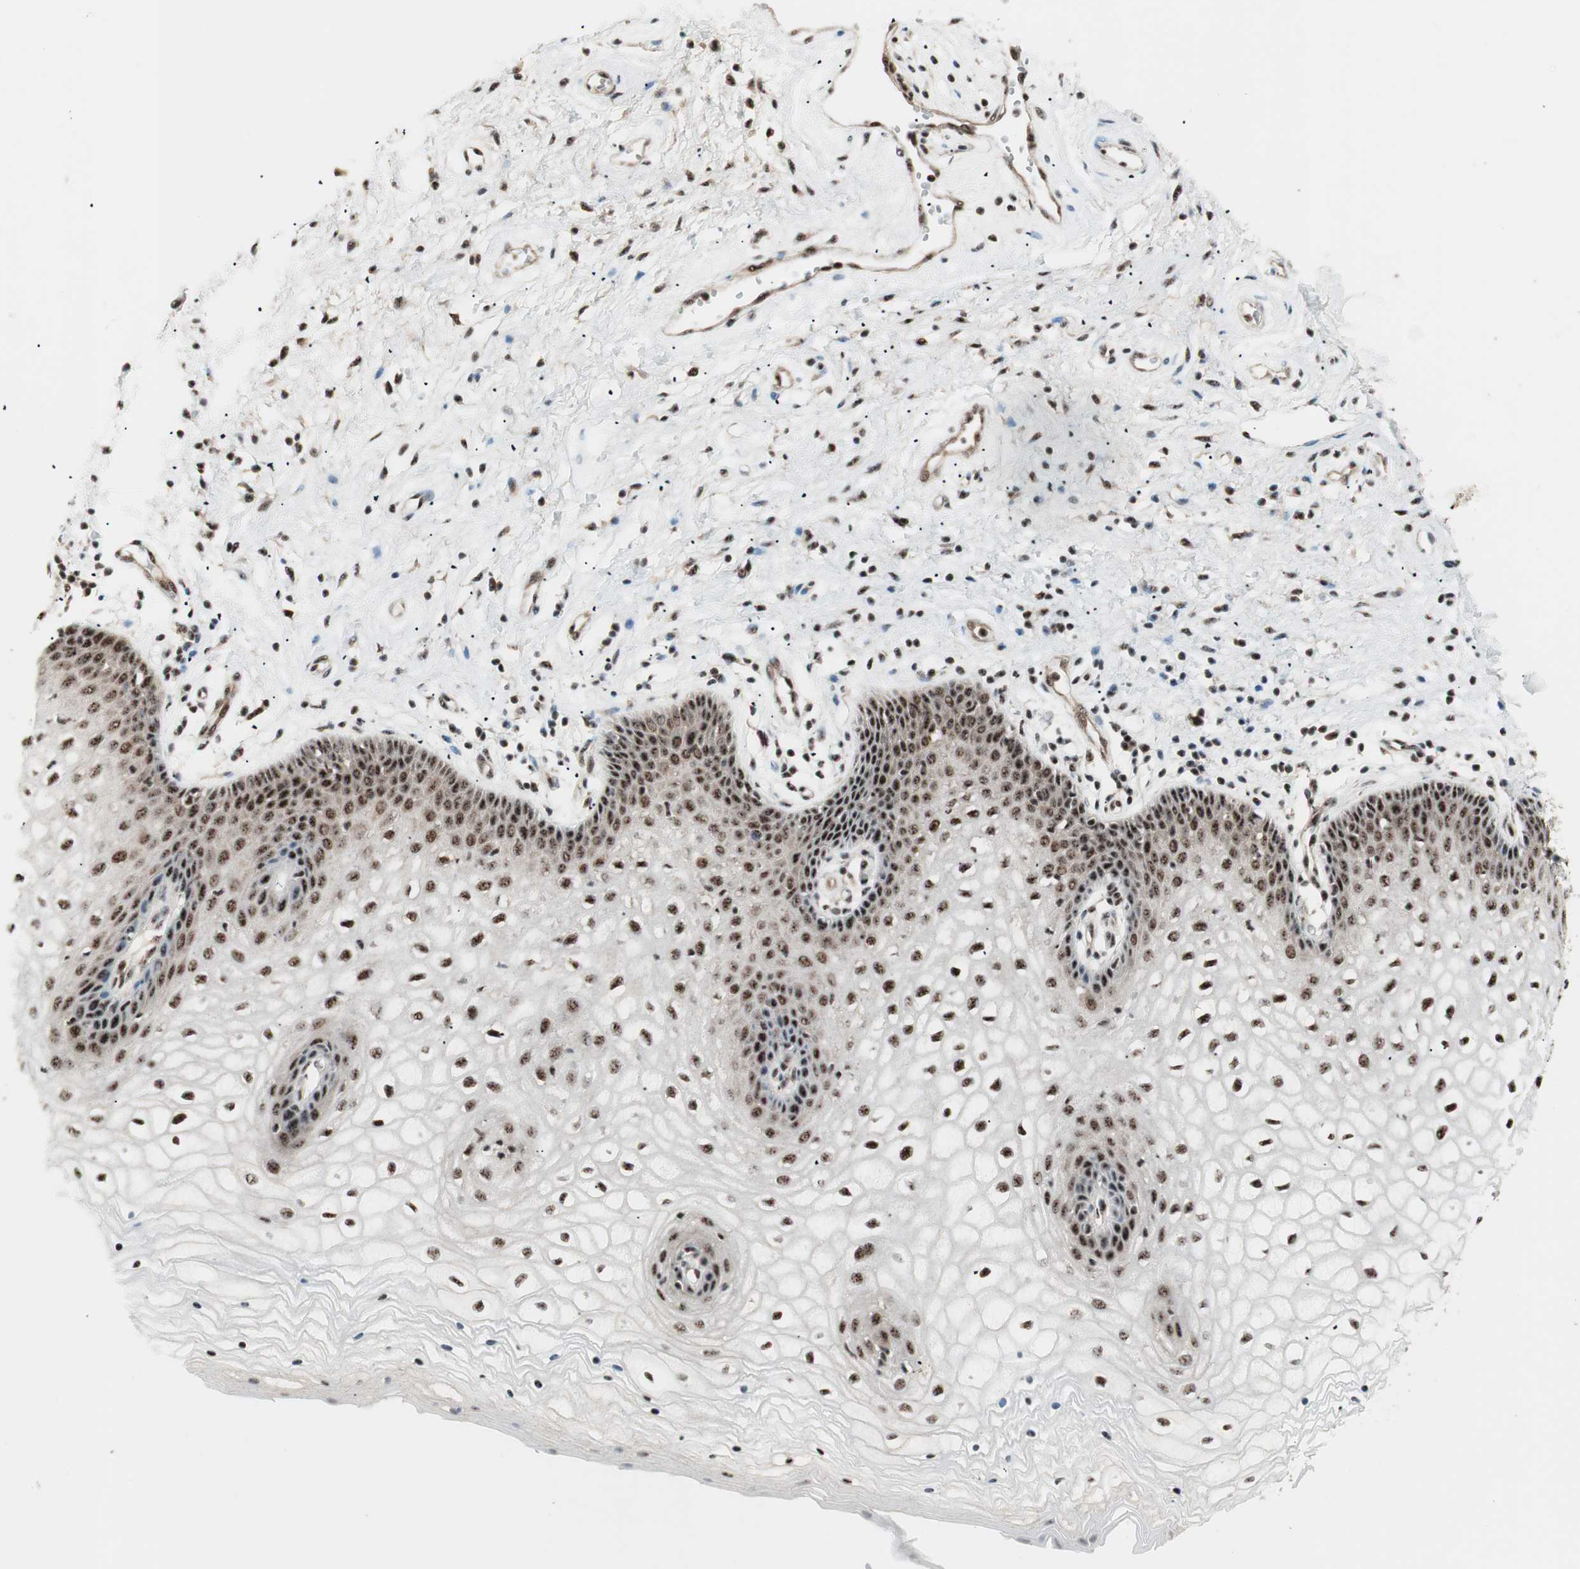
{"staining": {"intensity": "strong", "quantity": ">75%", "location": "nuclear"}, "tissue": "vagina", "cell_type": "Squamous epithelial cells", "image_type": "normal", "snomed": [{"axis": "morphology", "description": "Normal tissue, NOS"}, {"axis": "topography", "description": "Vagina"}], "caption": "High-magnification brightfield microscopy of unremarkable vagina stained with DAB (3,3'-diaminobenzidine) (brown) and counterstained with hematoxylin (blue). squamous epithelial cells exhibit strong nuclear positivity is identified in approximately>75% of cells. The staining was performed using DAB (3,3'-diaminobenzidine), with brown indicating positive protein expression. Nuclei are stained blue with hematoxylin.", "gene": "NR5A2", "patient": {"sex": "female", "age": 34}}